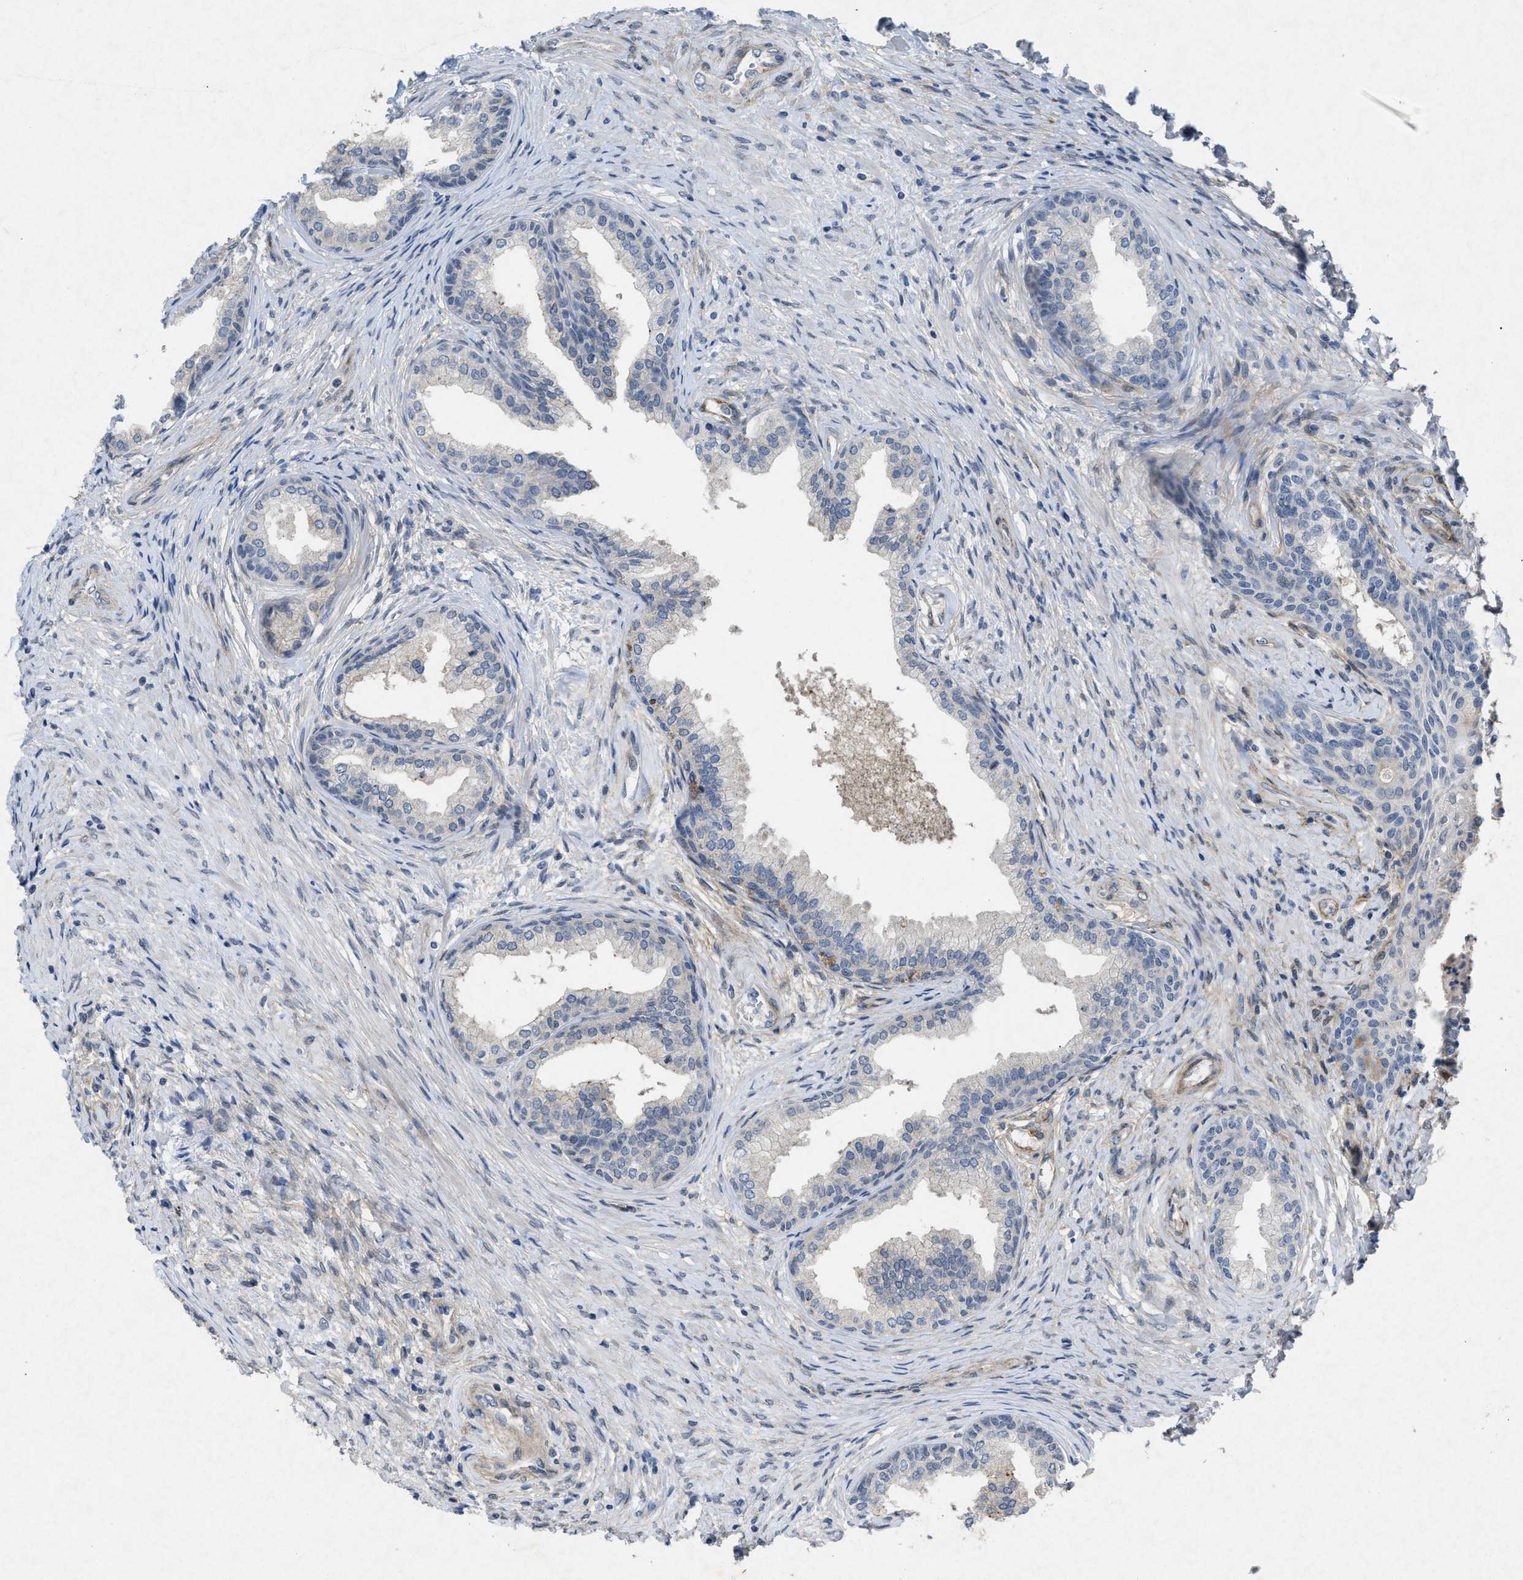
{"staining": {"intensity": "negative", "quantity": "none", "location": "none"}, "tissue": "prostate", "cell_type": "Glandular cells", "image_type": "normal", "snomed": [{"axis": "morphology", "description": "Normal tissue, NOS"}, {"axis": "topography", "description": "Prostate"}], "caption": "A histopathology image of prostate stained for a protein demonstrates no brown staining in glandular cells. Brightfield microscopy of IHC stained with DAB (brown) and hematoxylin (blue), captured at high magnification.", "gene": "PDGFRA", "patient": {"sex": "male", "age": 76}}